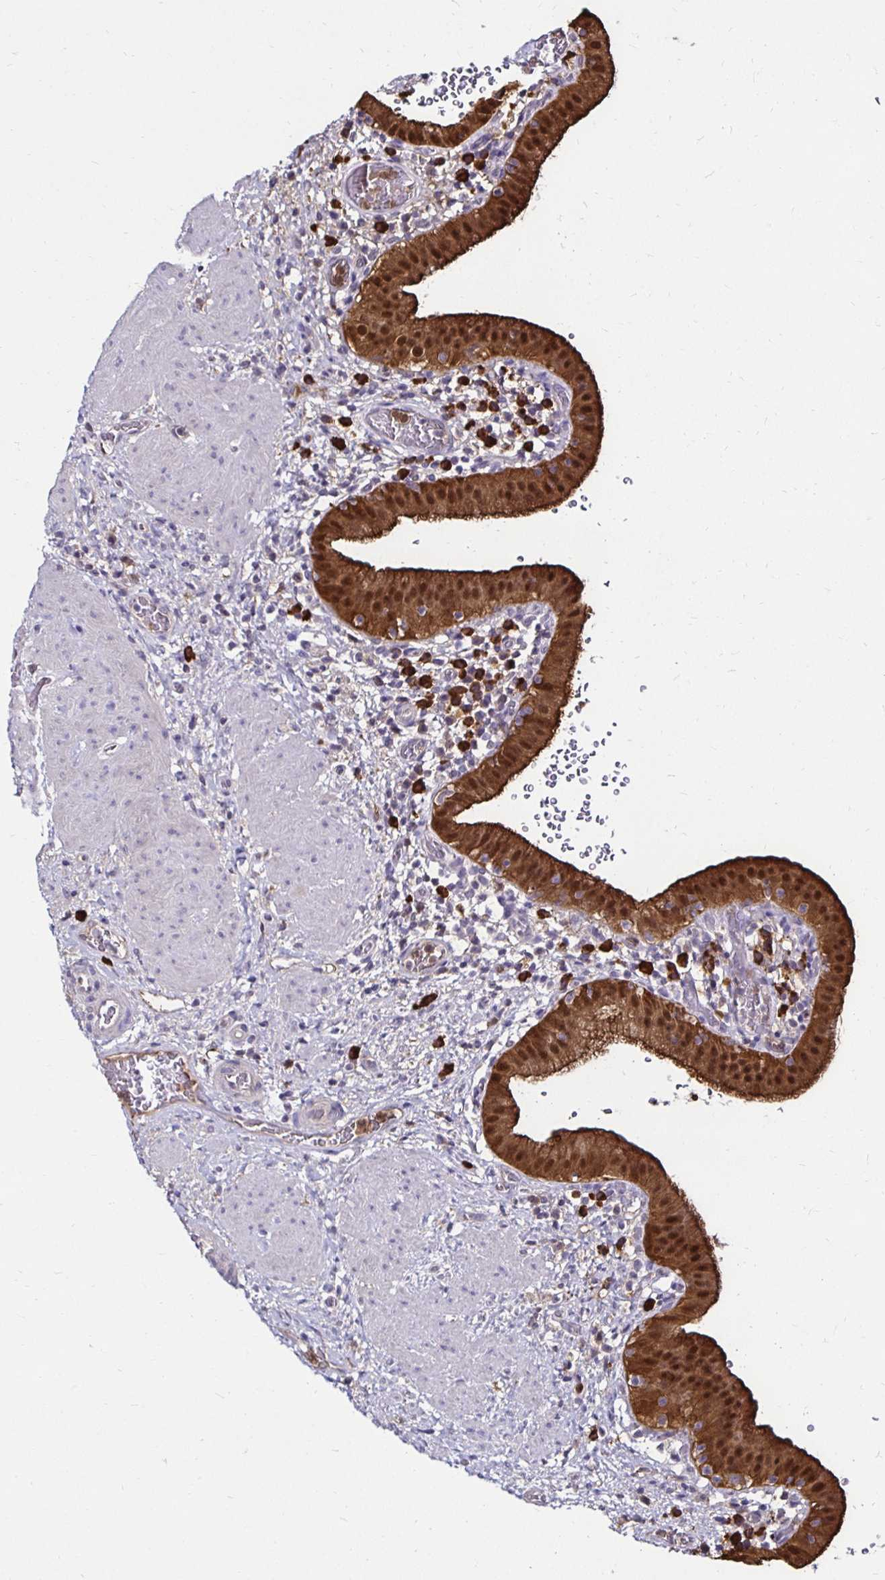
{"staining": {"intensity": "moderate", "quantity": ">75%", "location": "cytoplasmic/membranous,nuclear"}, "tissue": "gallbladder", "cell_type": "Glandular cells", "image_type": "normal", "snomed": [{"axis": "morphology", "description": "Normal tissue, NOS"}, {"axis": "topography", "description": "Gallbladder"}], "caption": "Immunohistochemical staining of benign gallbladder reveals moderate cytoplasmic/membranous,nuclear protein expression in approximately >75% of glandular cells. (DAB IHC with brightfield microscopy, high magnification).", "gene": "TXN", "patient": {"sex": "male", "age": 26}}